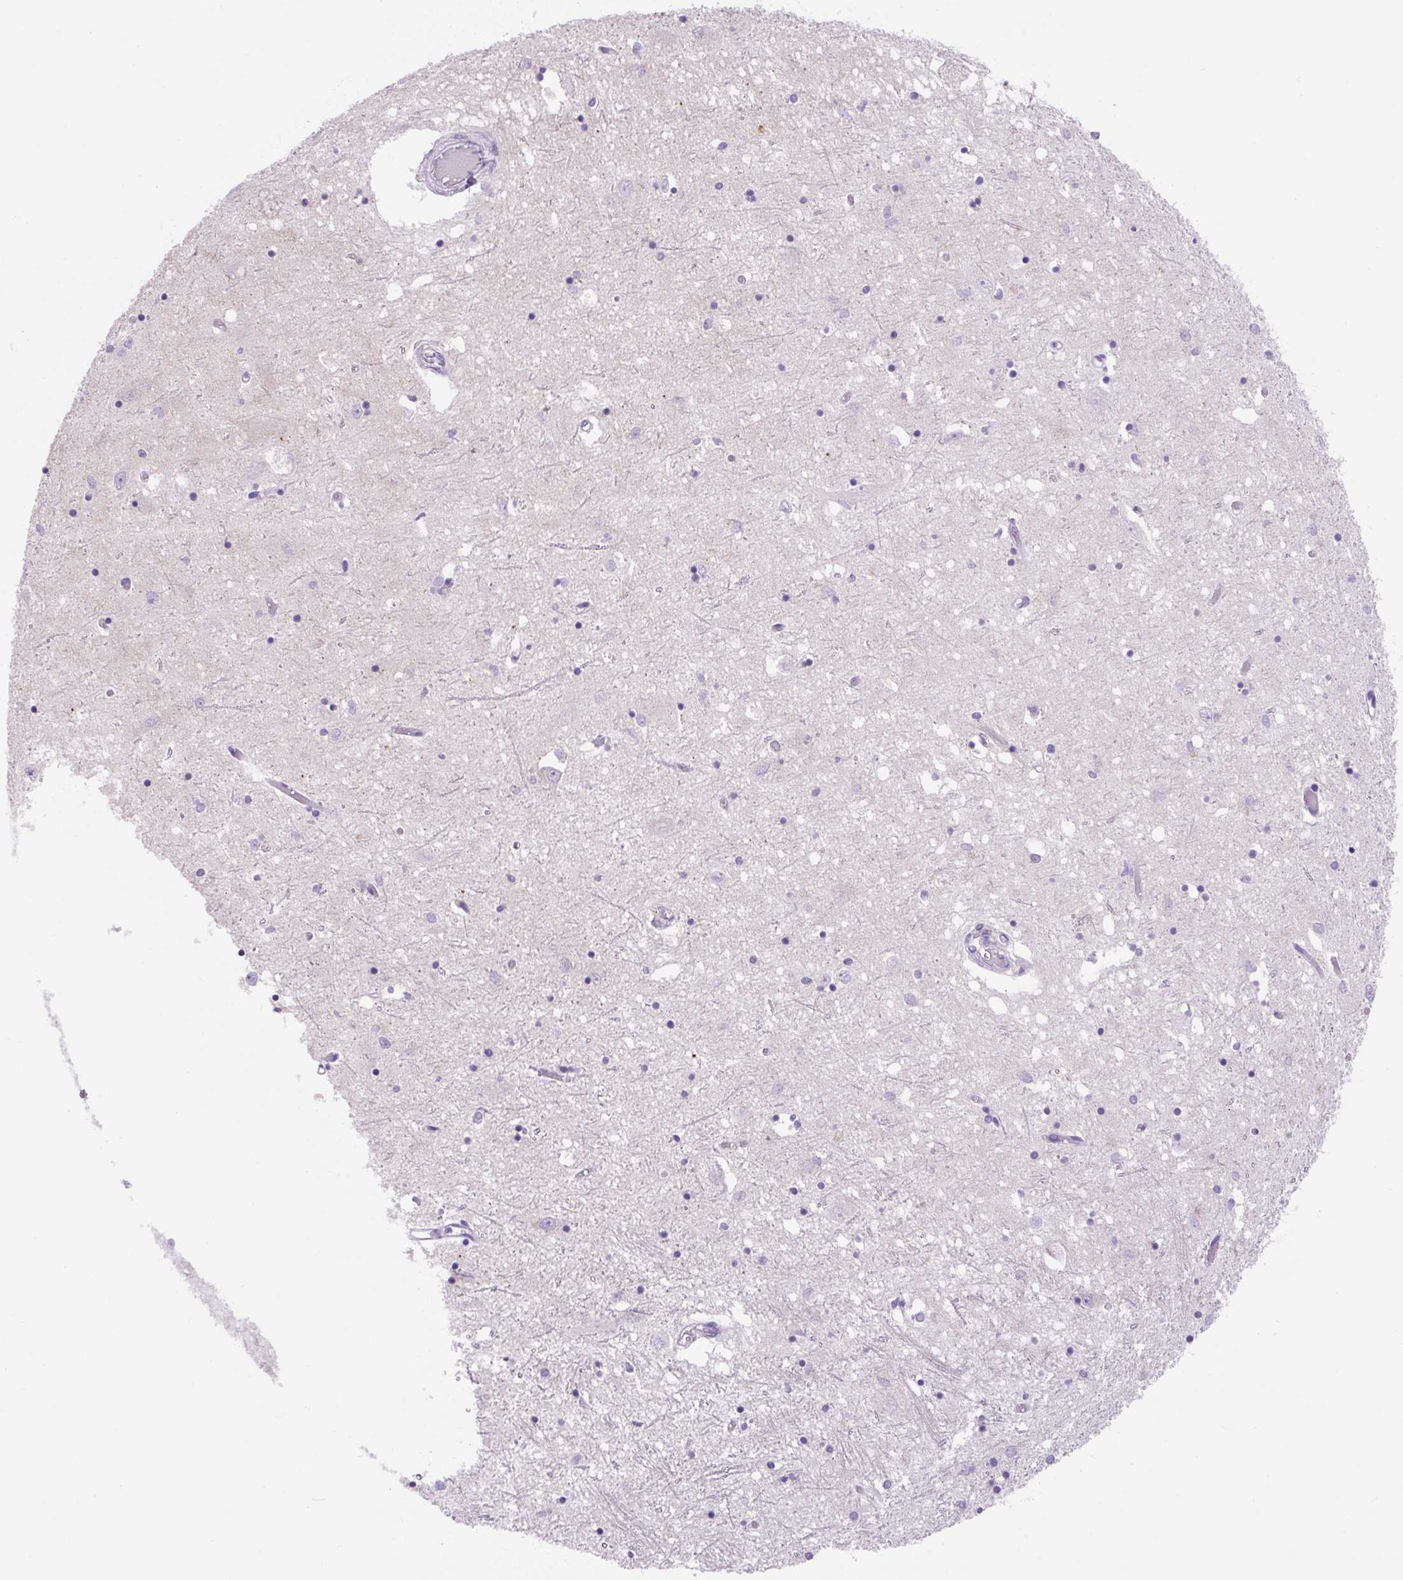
{"staining": {"intensity": "negative", "quantity": "none", "location": "none"}, "tissue": "caudate", "cell_type": "Glial cells", "image_type": "normal", "snomed": [{"axis": "morphology", "description": "Normal tissue, NOS"}, {"axis": "topography", "description": "Lateral ventricle wall"}], "caption": "Glial cells show no significant expression in normal caudate.", "gene": "PRRT1", "patient": {"sex": "male", "age": 70}}